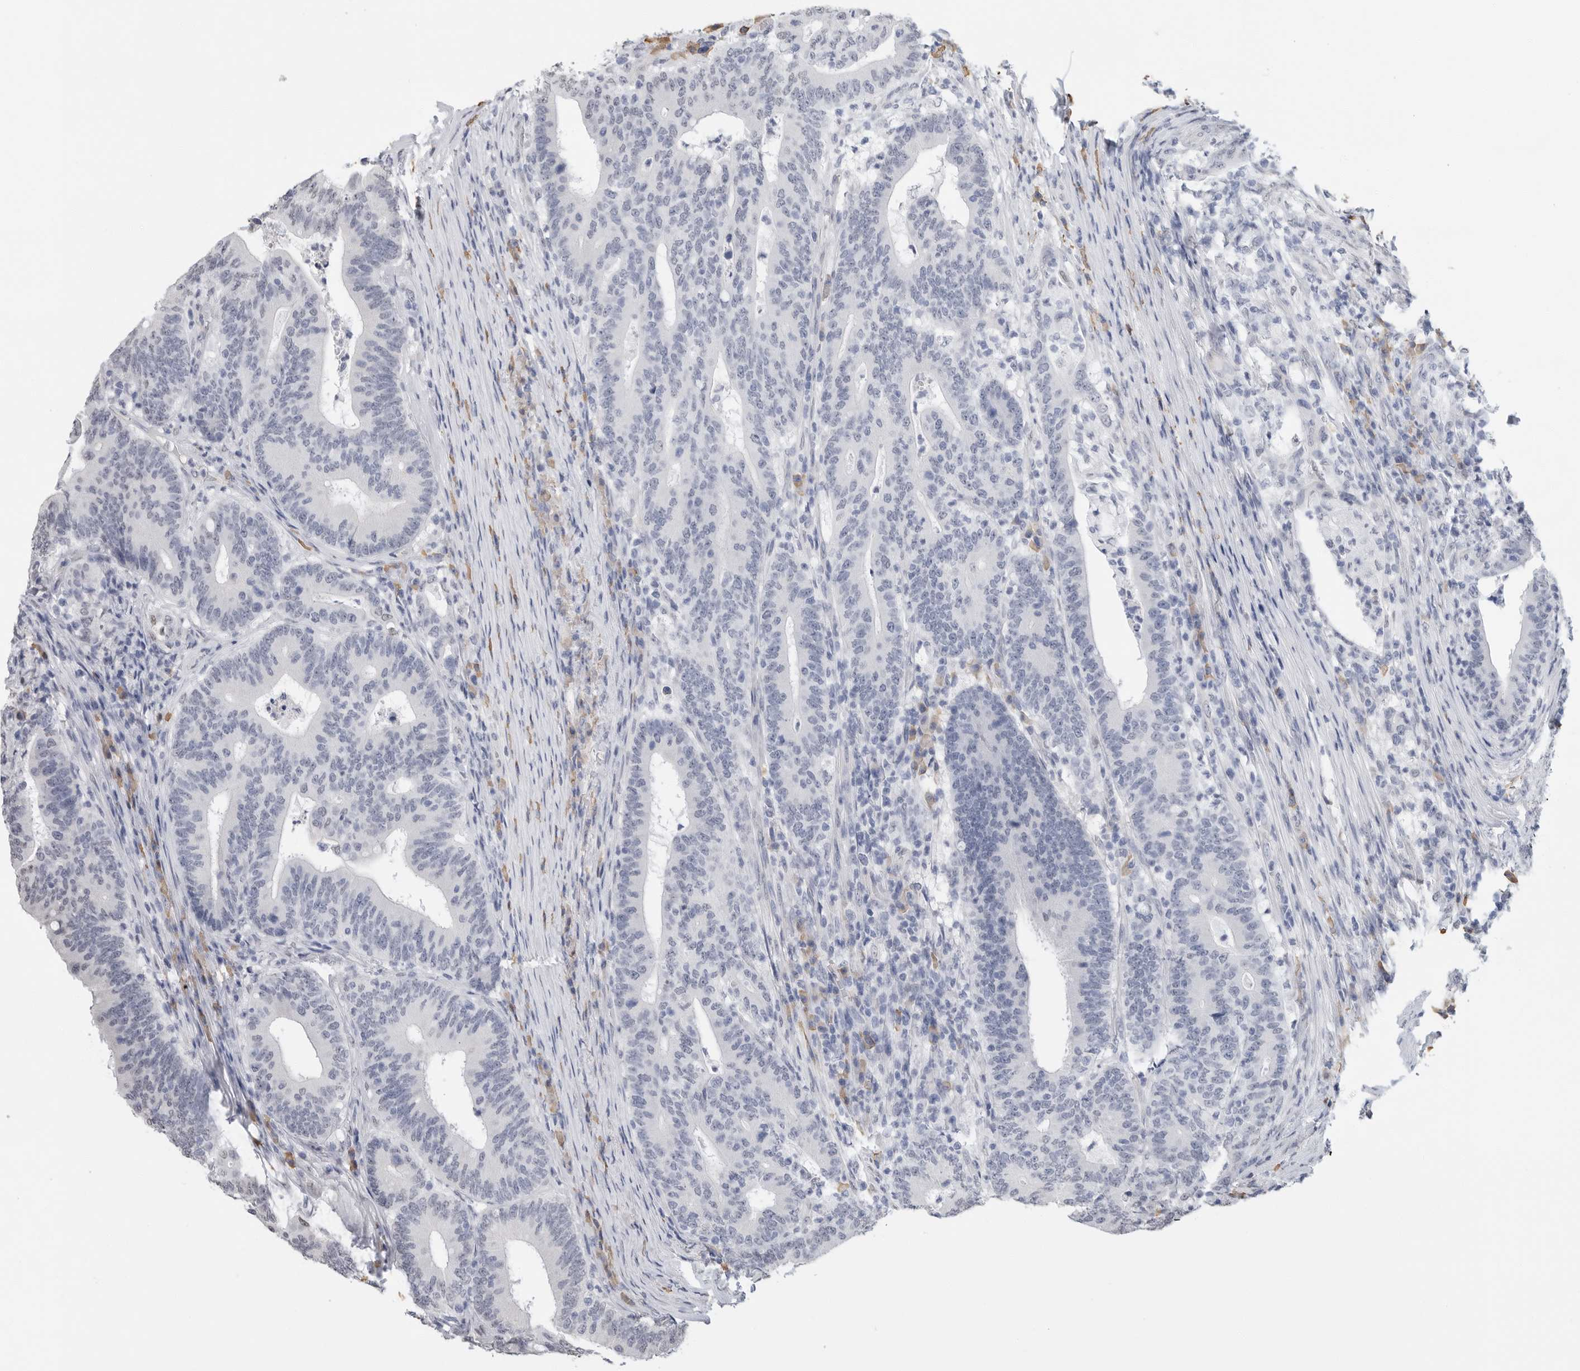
{"staining": {"intensity": "negative", "quantity": "none", "location": "none"}, "tissue": "colorectal cancer", "cell_type": "Tumor cells", "image_type": "cancer", "snomed": [{"axis": "morphology", "description": "Adenocarcinoma, NOS"}, {"axis": "topography", "description": "Colon"}], "caption": "IHC micrograph of neoplastic tissue: colorectal cancer stained with DAB exhibits no significant protein positivity in tumor cells.", "gene": "ARHGEF10", "patient": {"sex": "female", "age": 66}}